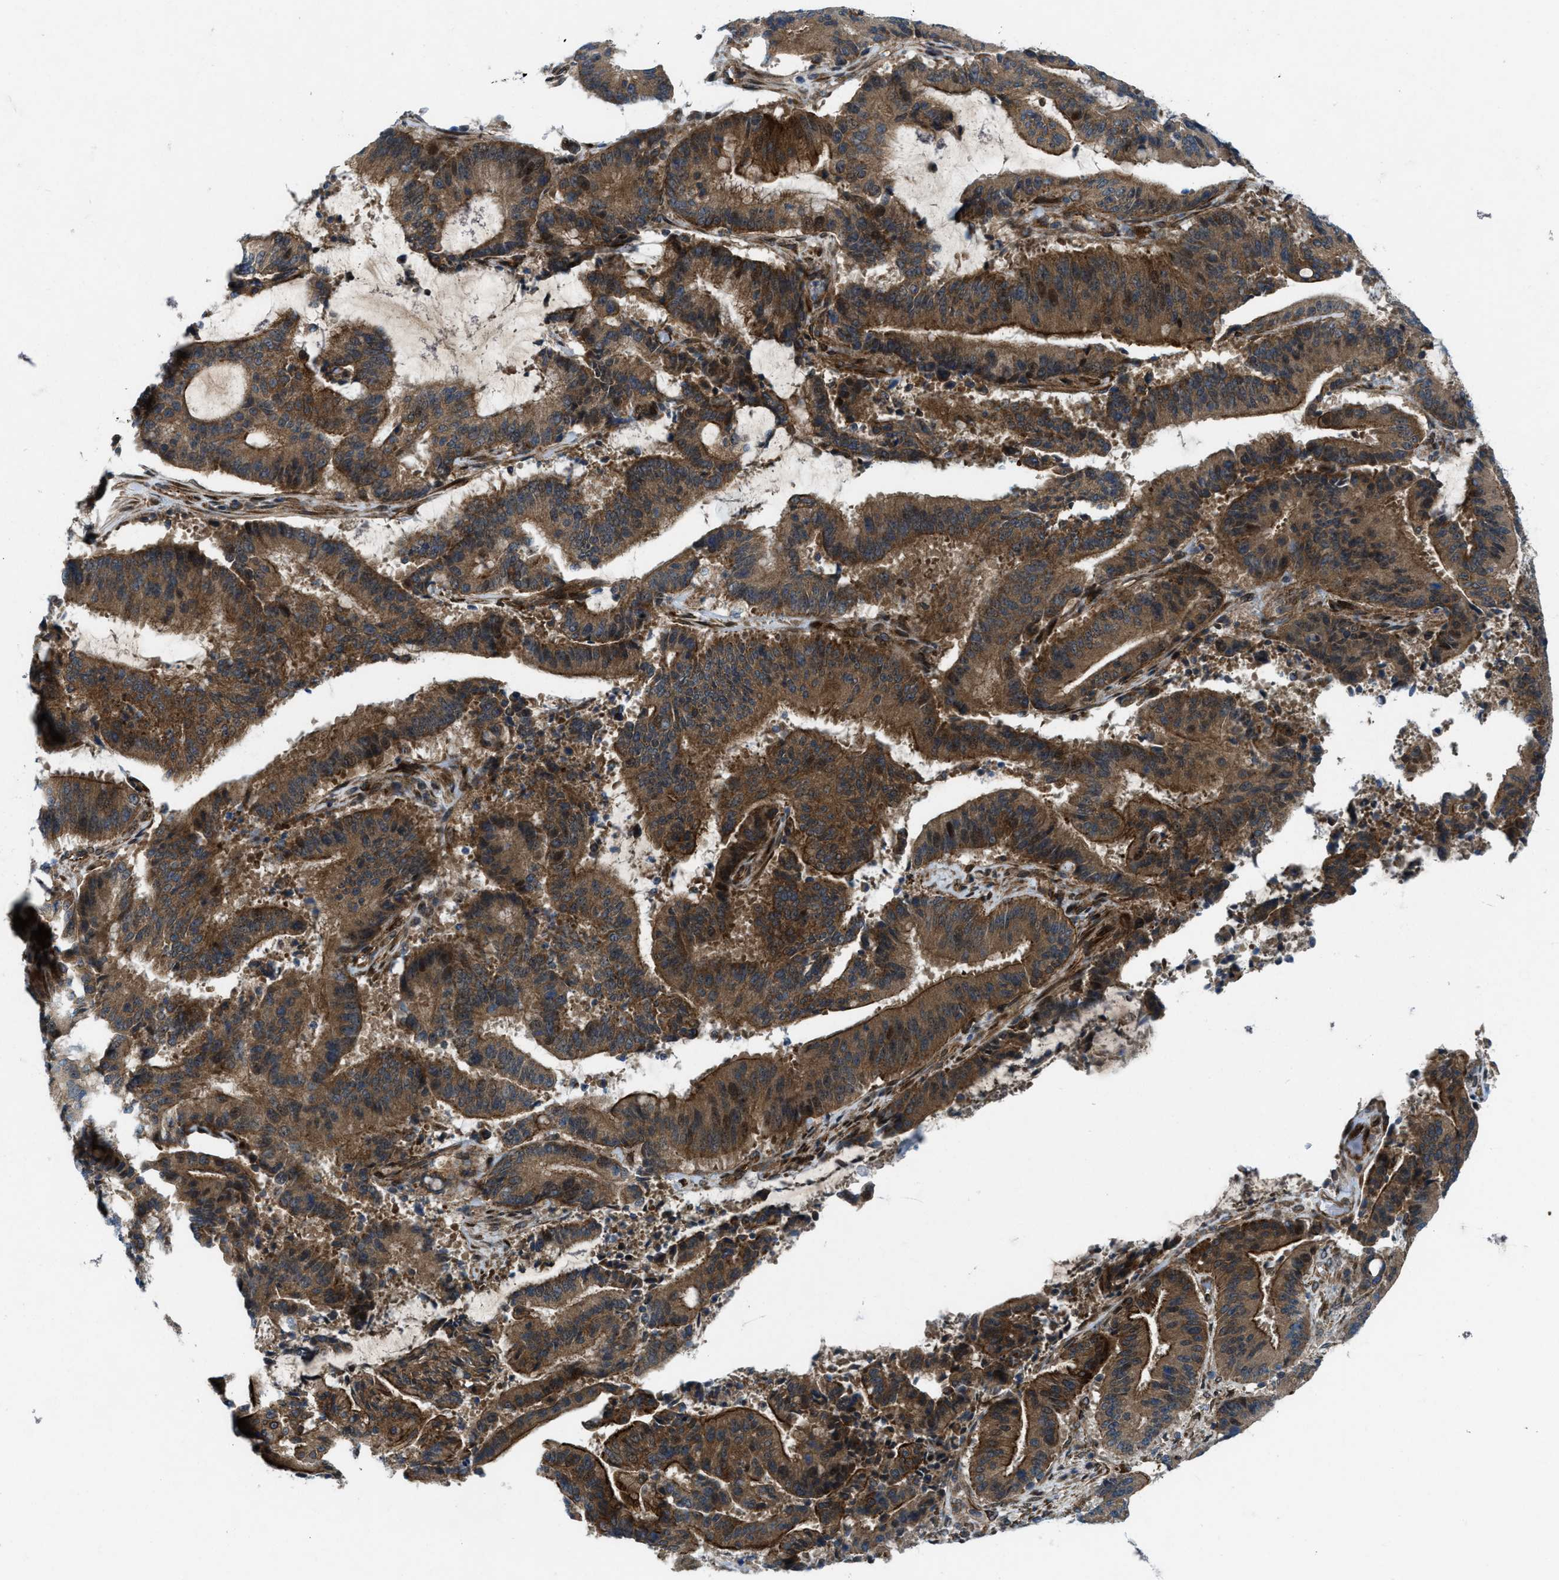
{"staining": {"intensity": "strong", "quantity": ">75%", "location": "cytoplasmic/membranous"}, "tissue": "liver cancer", "cell_type": "Tumor cells", "image_type": "cancer", "snomed": [{"axis": "morphology", "description": "Normal tissue, NOS"}, {"axis": "morphology", "description": "Cholangiocarcinoma"}, {"axis": "topography", "description": "Liver"}, {"axis": "topography", "description": "Peripheral nerve tissue"}], "caption": "Liver cancer stained with IHC demonstrates strong cytoplasmic/membranous positivity in about >75% of tumor cells. (IHC, brightfield microscopy, high magnification).", "gene": "URGCP", "patient": {"sex": "female", "age": 73}}